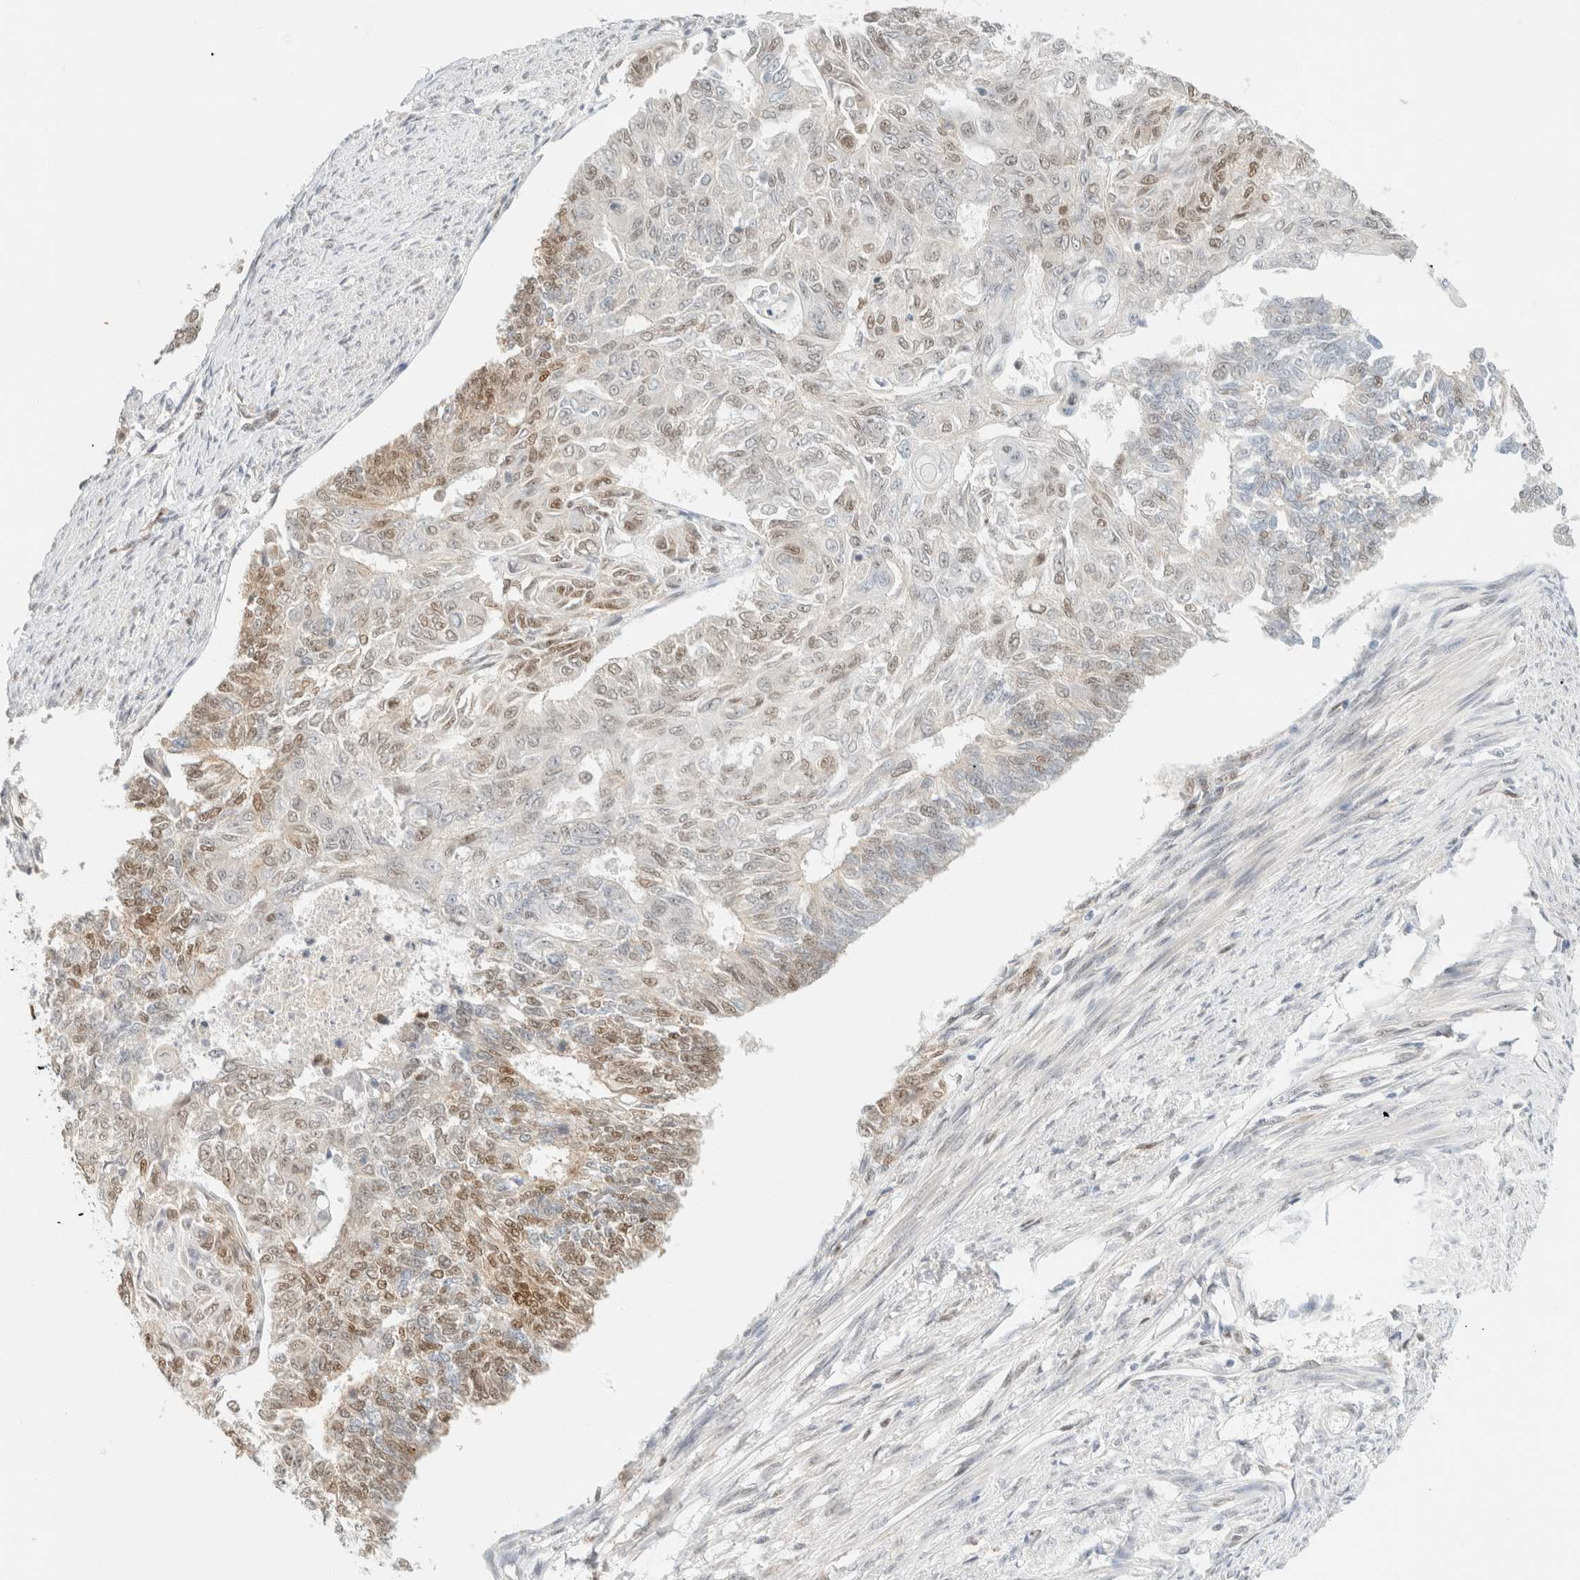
{"staining": {"intensity": "moderate", "quantity": "<25%", "location": "nuclear"}, "tissue": "endometrial cancer", "cell_type": "Tumor cells", "image_type": "cancer", "snomed": [{"axis": "morphology", "description": "Adenocarcinoma, NOS"}, {"axis": "topography", "description": "Endometrium"}], "caption": "Endometrial adenocarcinoma stained with immunohistochemistry (IHC) shows moderate nuclear positivity in approximately <25% of tumor cells. The protein is stained brown, and the nuclei are stained in blue (DAB IHC with brightfield microscopy, high magnification).", "gene": "ZNF768", "patient": {"sex": "female", "age": 32}}